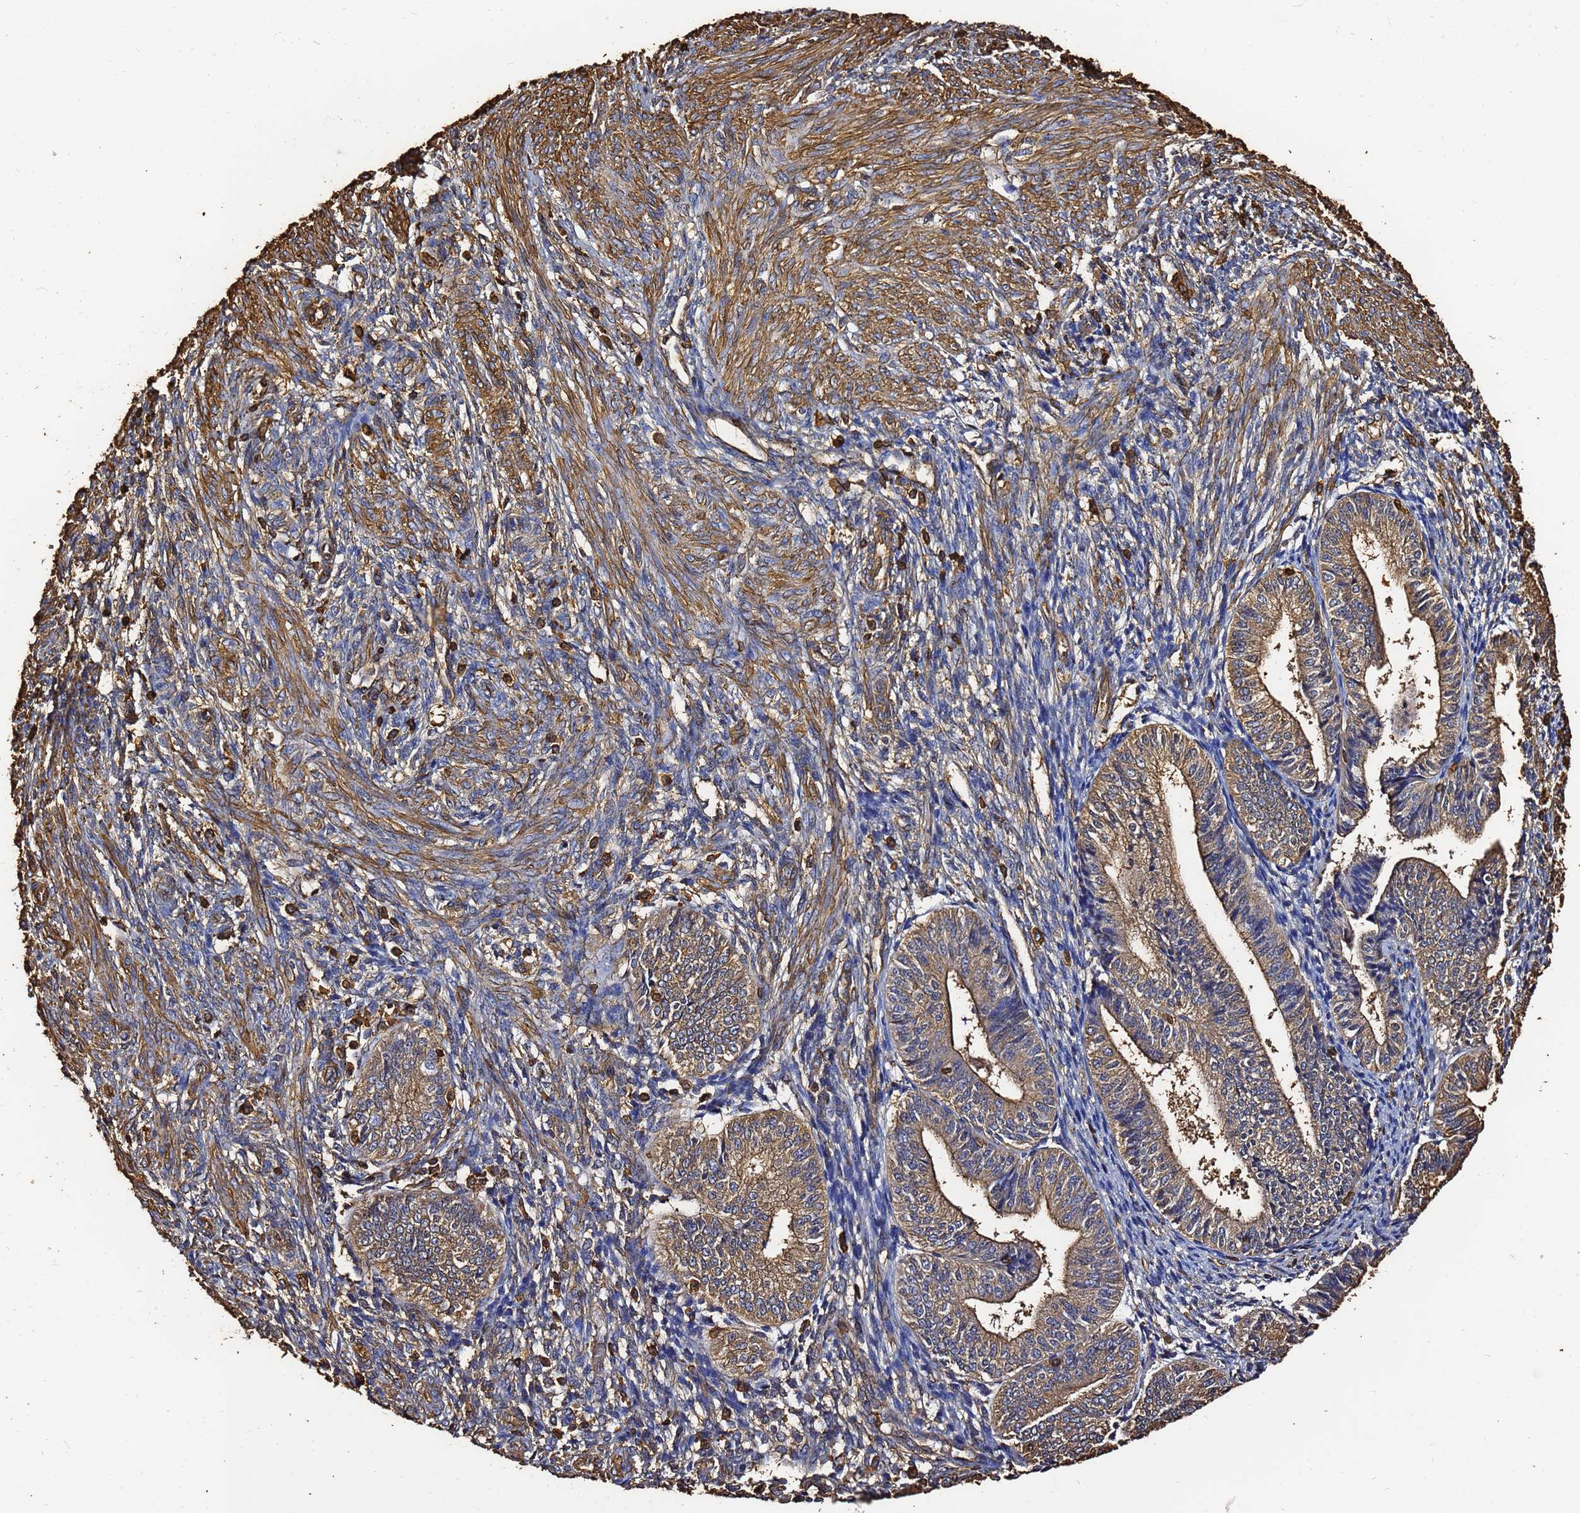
{"staining": {"intensity": "moderate", "quantity": "25%-75%", "location": "cytoplasmic/membranous"}, "tissue": "endometrium", "cell_type": "Cells in endometrial stroma", "image_type": "normal", "snomed": [{"axis": "morphology", "description": "Normal tissue, NOS"}, {"axis": "topography", "description": "Endometrium"}], "caption": "This image reveals immunohistochemistry (IHC) staining of benign human endometrium, with medium moderate cytoplasmic/membranous positivity in about 25%-75% of cells in endometrial stroma.", "gene": "ACTA1", "patient": {"sex": "female", "age": 34}}